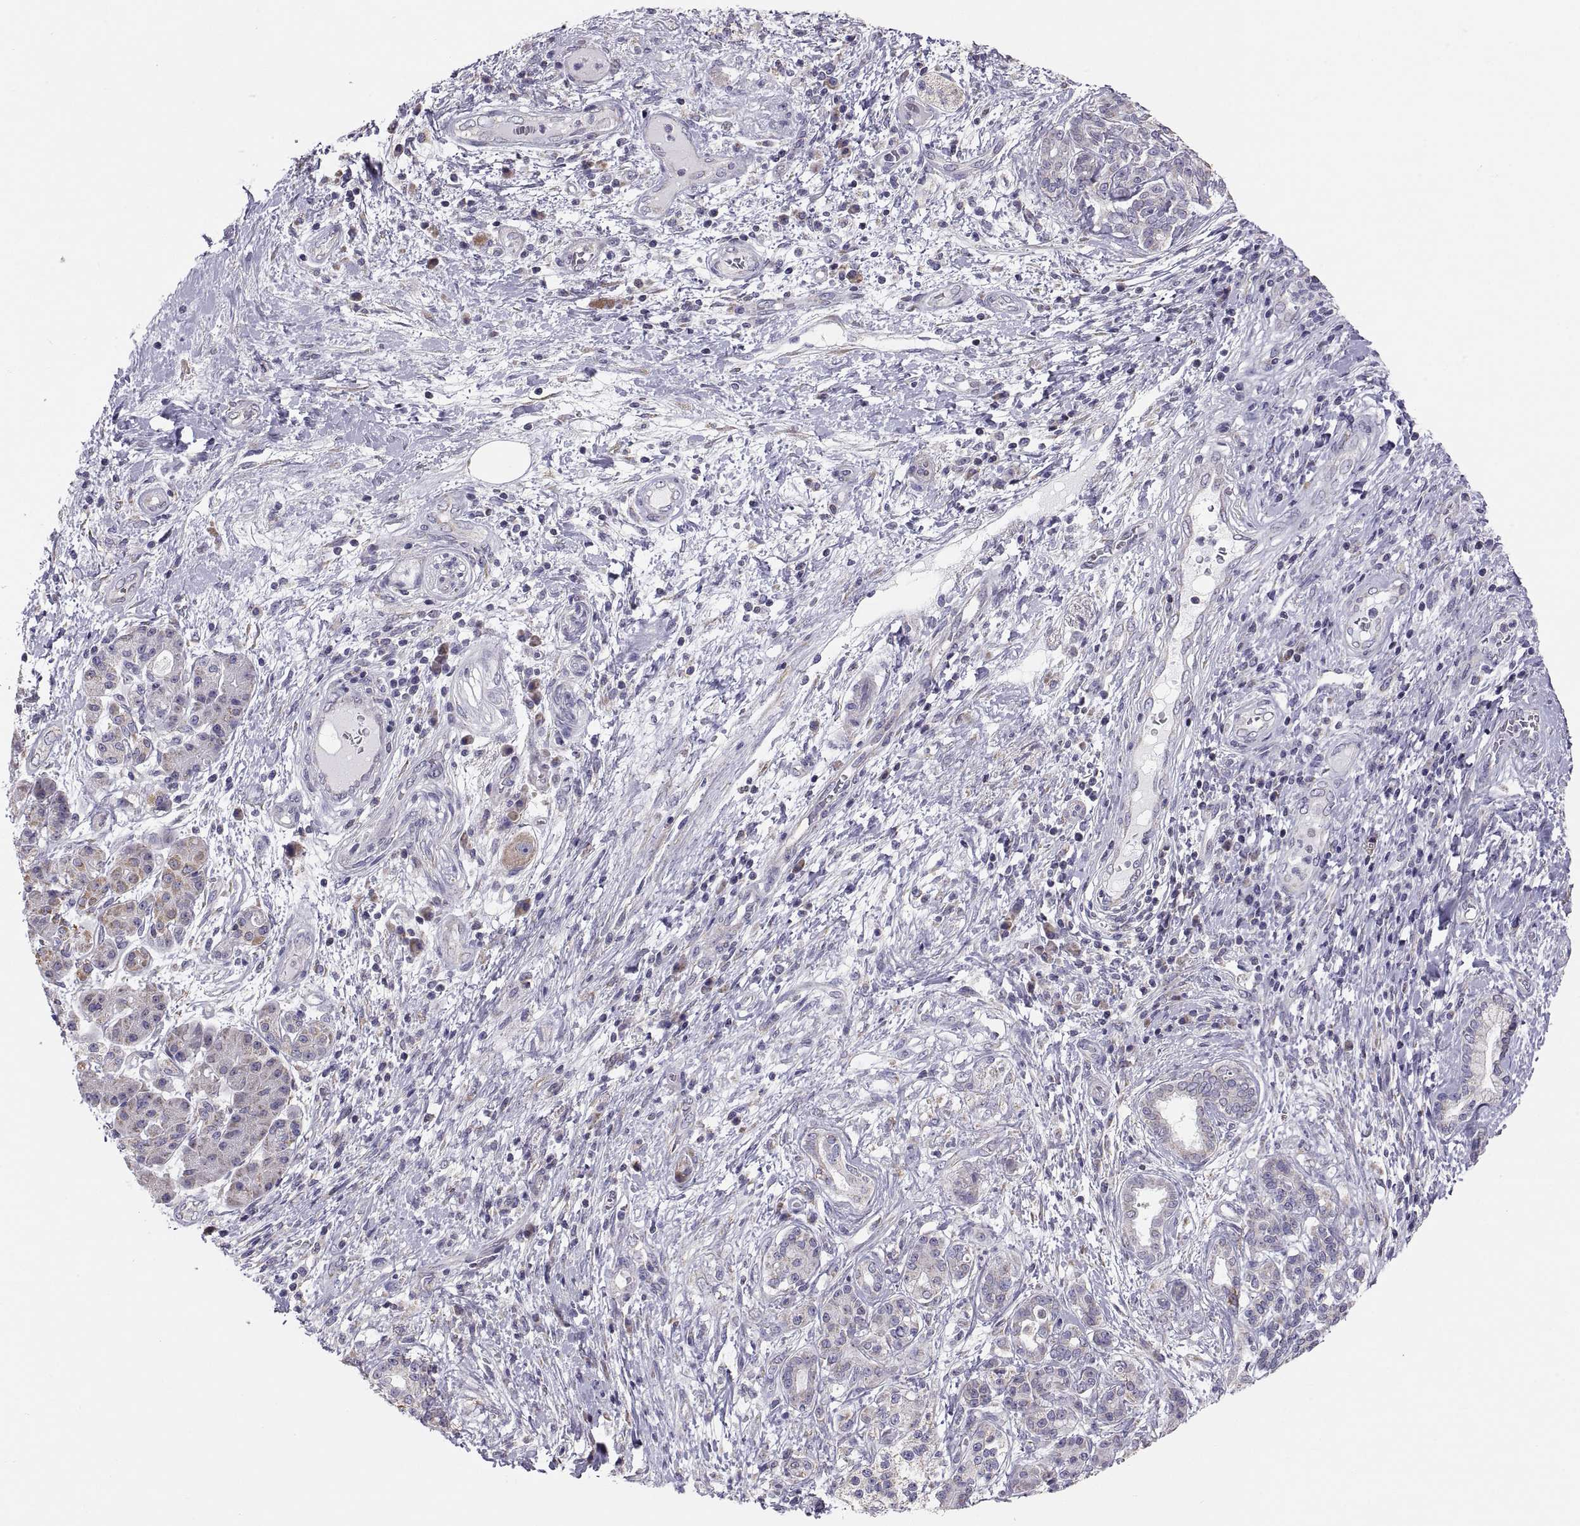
{"staining": {"intensity": "weak", "quantity": "<25%", "location": "cytoplasmic/membranous"}, "tissue": "pancreatic cancer", "cell_type": "Tumor cells", "image_type": "cancer", "snomed": [{"axis": "morphology", "description": "Adenocarcinoma, NOS"}, {"axis": "topography", "description": "Pancreas"}], "caption": "Tumor cells show no significant expression in pancreatic cancer.", "gene": "TNNC1", "patient": {"sex": "female", "age": 73}}